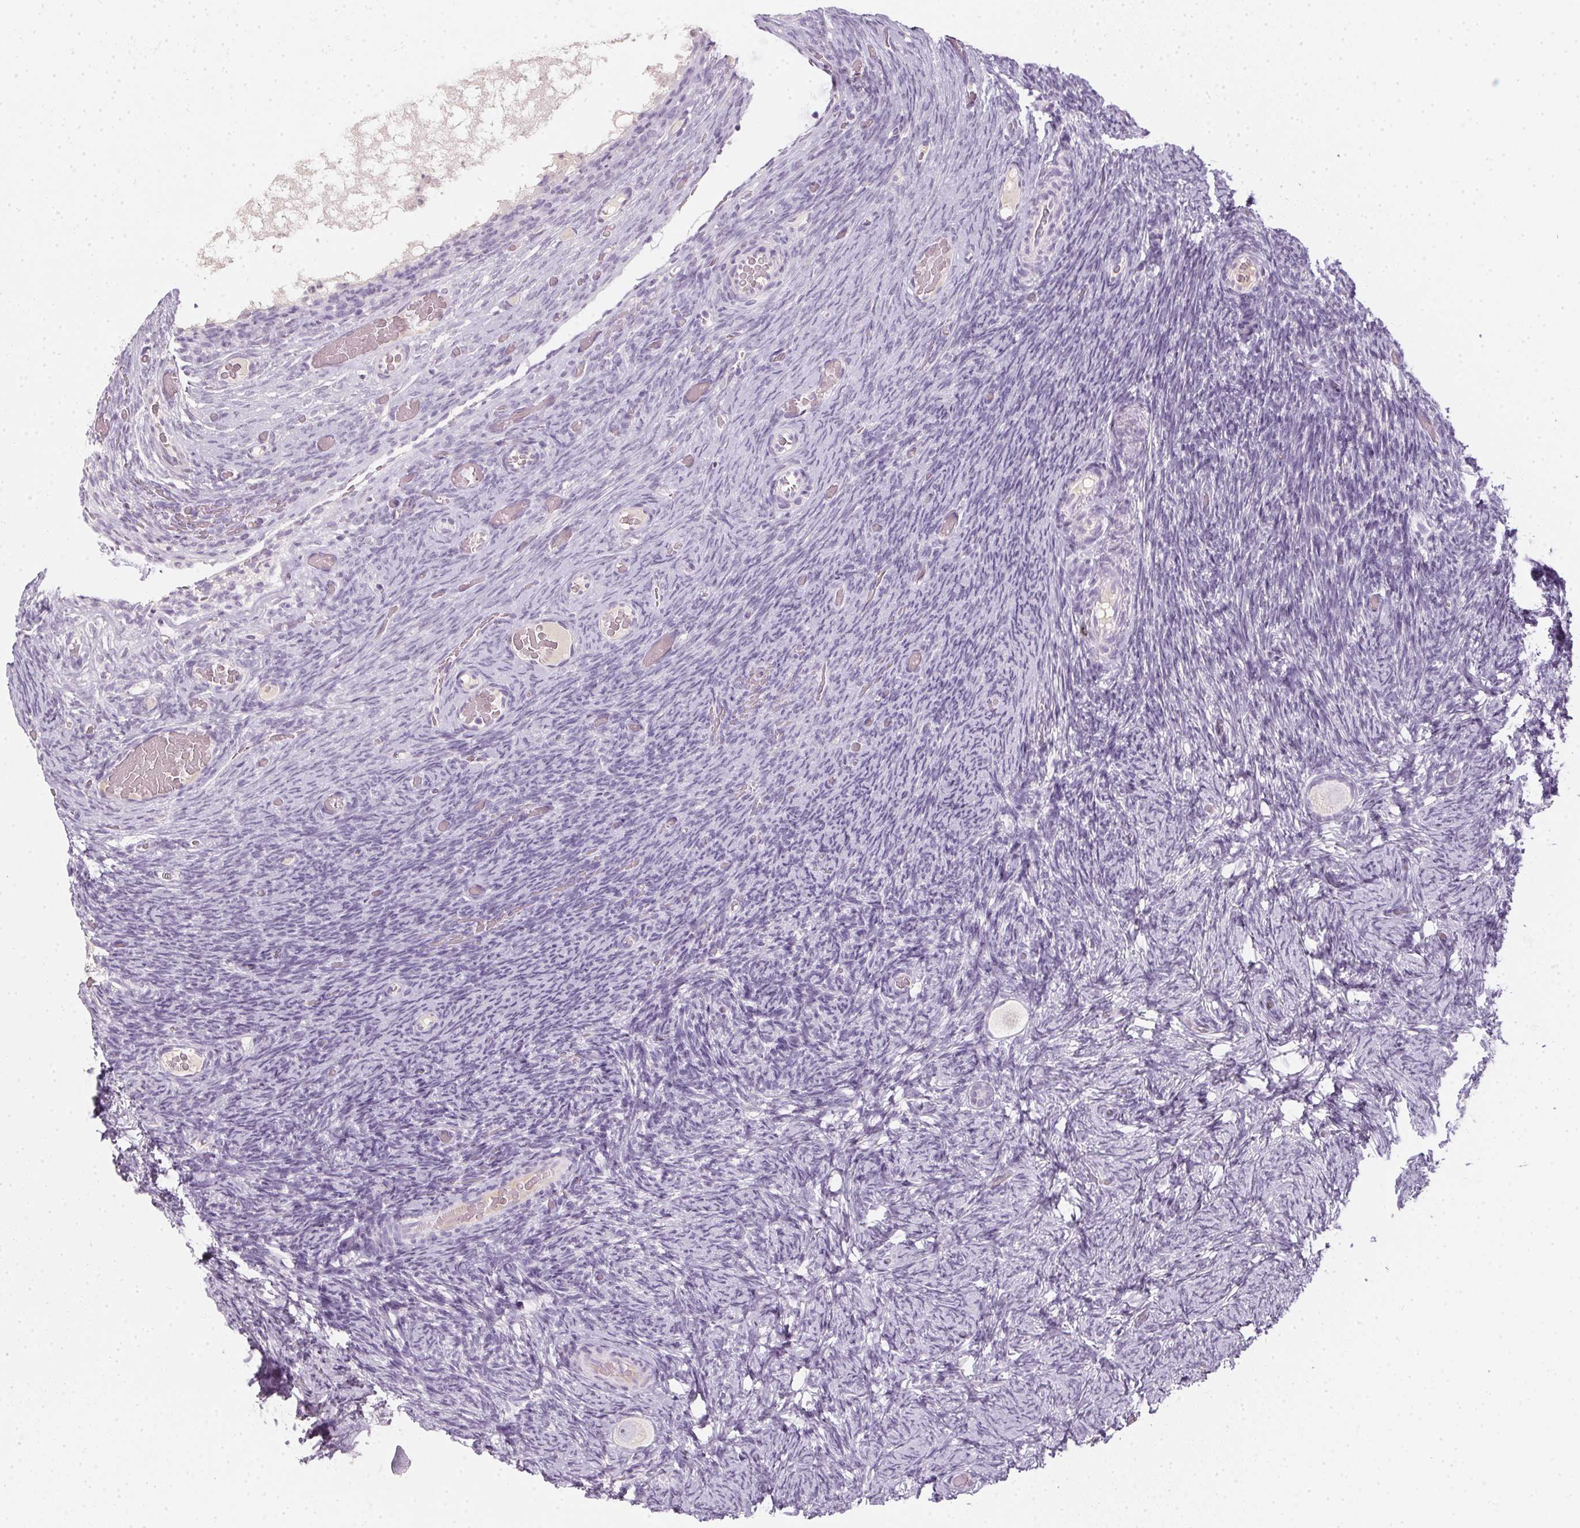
{"staining": {"intensity": "negative", "quantity": "none", "location": "none"}, "tissue": "ovary", "cell_type": "Follicle cells", "image_type": "normal", "snomed": [{"axis": "morphology", "description": "Normal tissue, NOS"}, {"axis": "topography", "description": "Ovary"}], "caption": "High magnification brightfield microscopy of normal ovary stained with DAB (brown) and counterstained with hematoxylin (blue): follicle cells show no significant staining.", "gene": "TMEM72", "patient": {"sex": "female", "age": 34}}